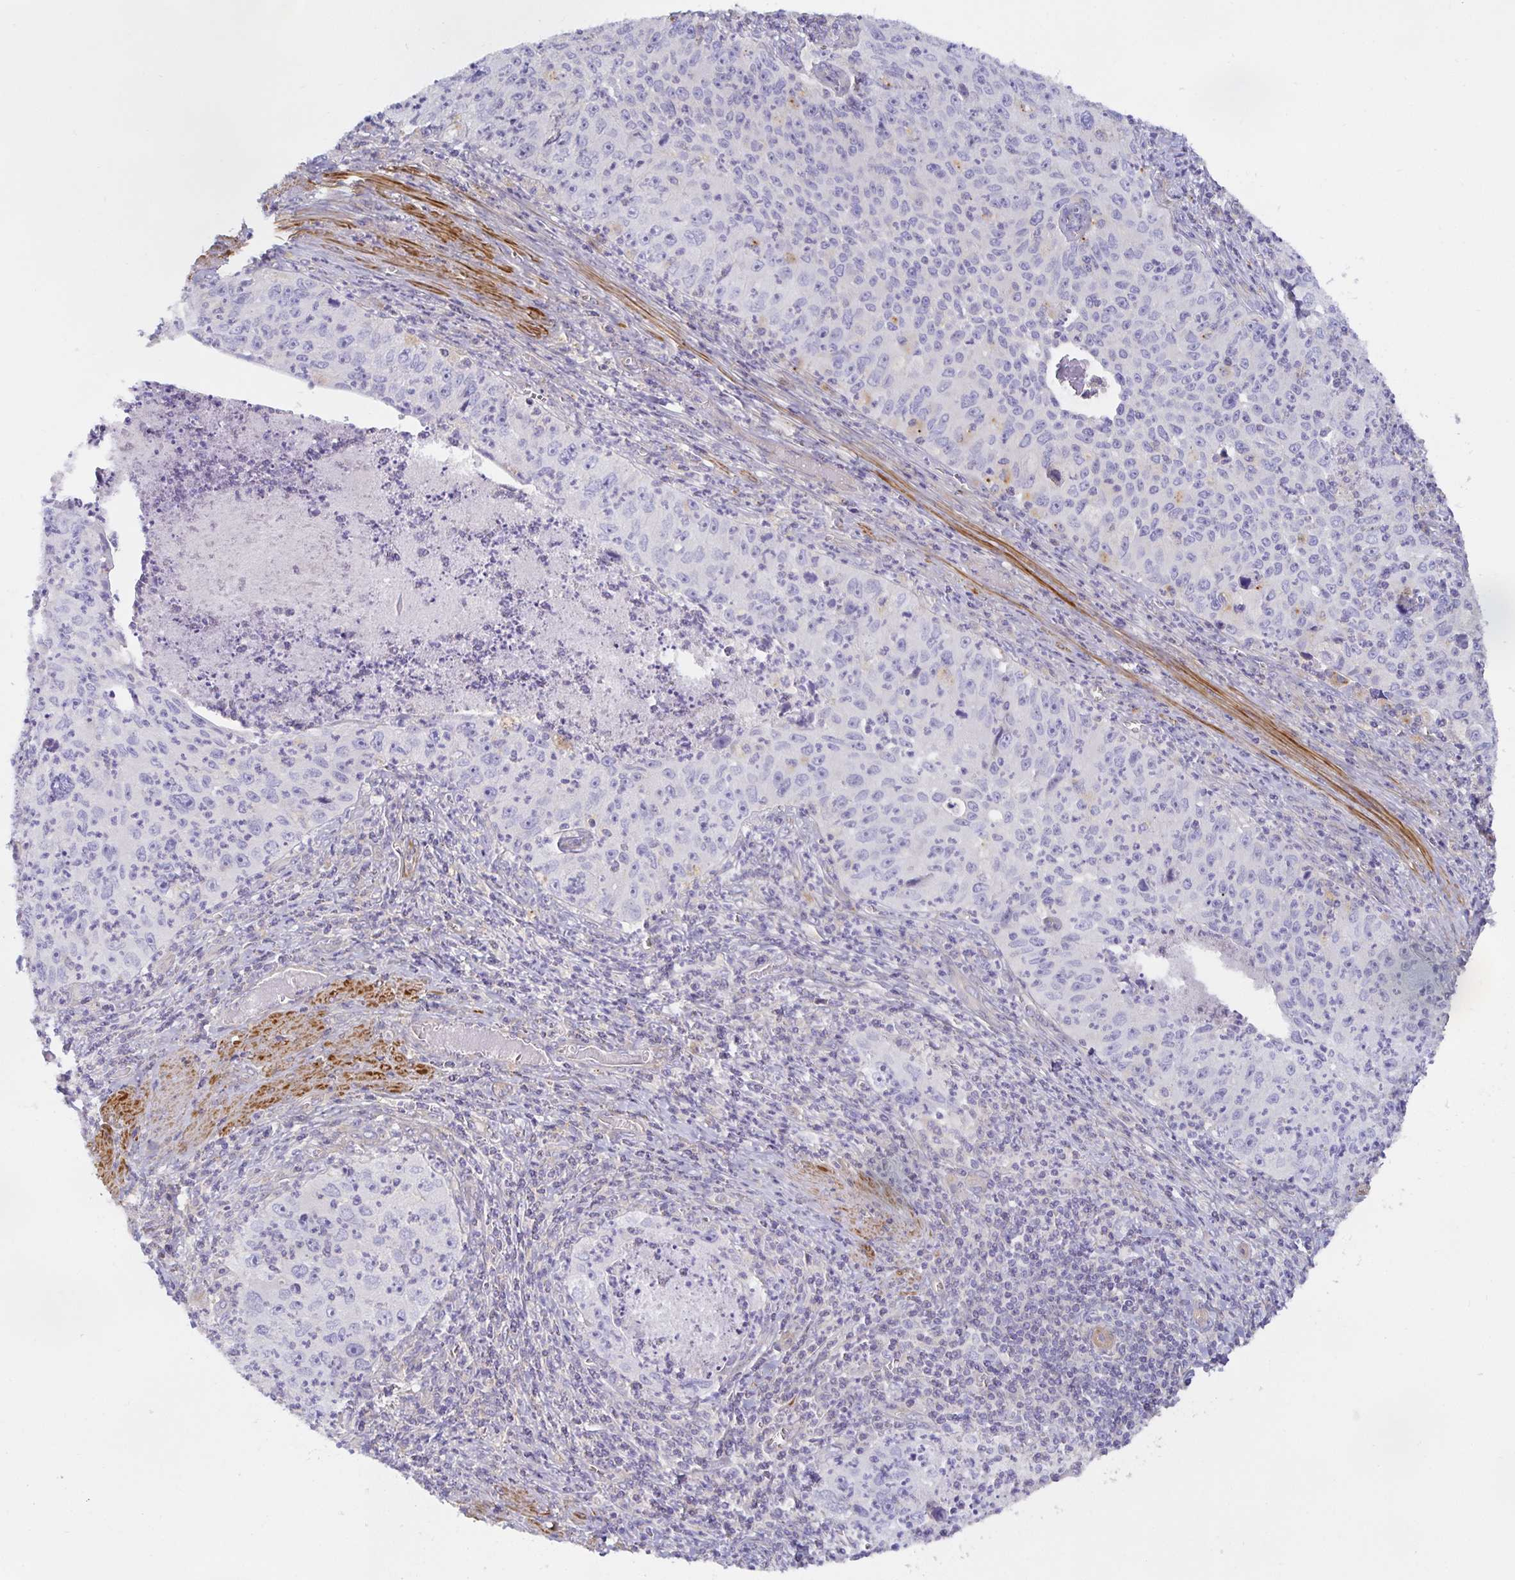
{"staining": {"intensity": "negative", "quantity": "none", "location": "none"}, "tissue": "cervical cancer", "cell_type": "Tumor cells", "image_type": "cancer", "snomed": [{"axis": "morphology", "description": "Squamous cell carcinoma, NOS"}, {"axis": "topography", "description": "Cervix"}], "caption": "Cervical cancer (squamous cell carcinoma) stained for a protein using immunohistochemistry shows no staining tumor cells.", "gene": "METTL22", "patient": {"sex": "female", "age": 30}}